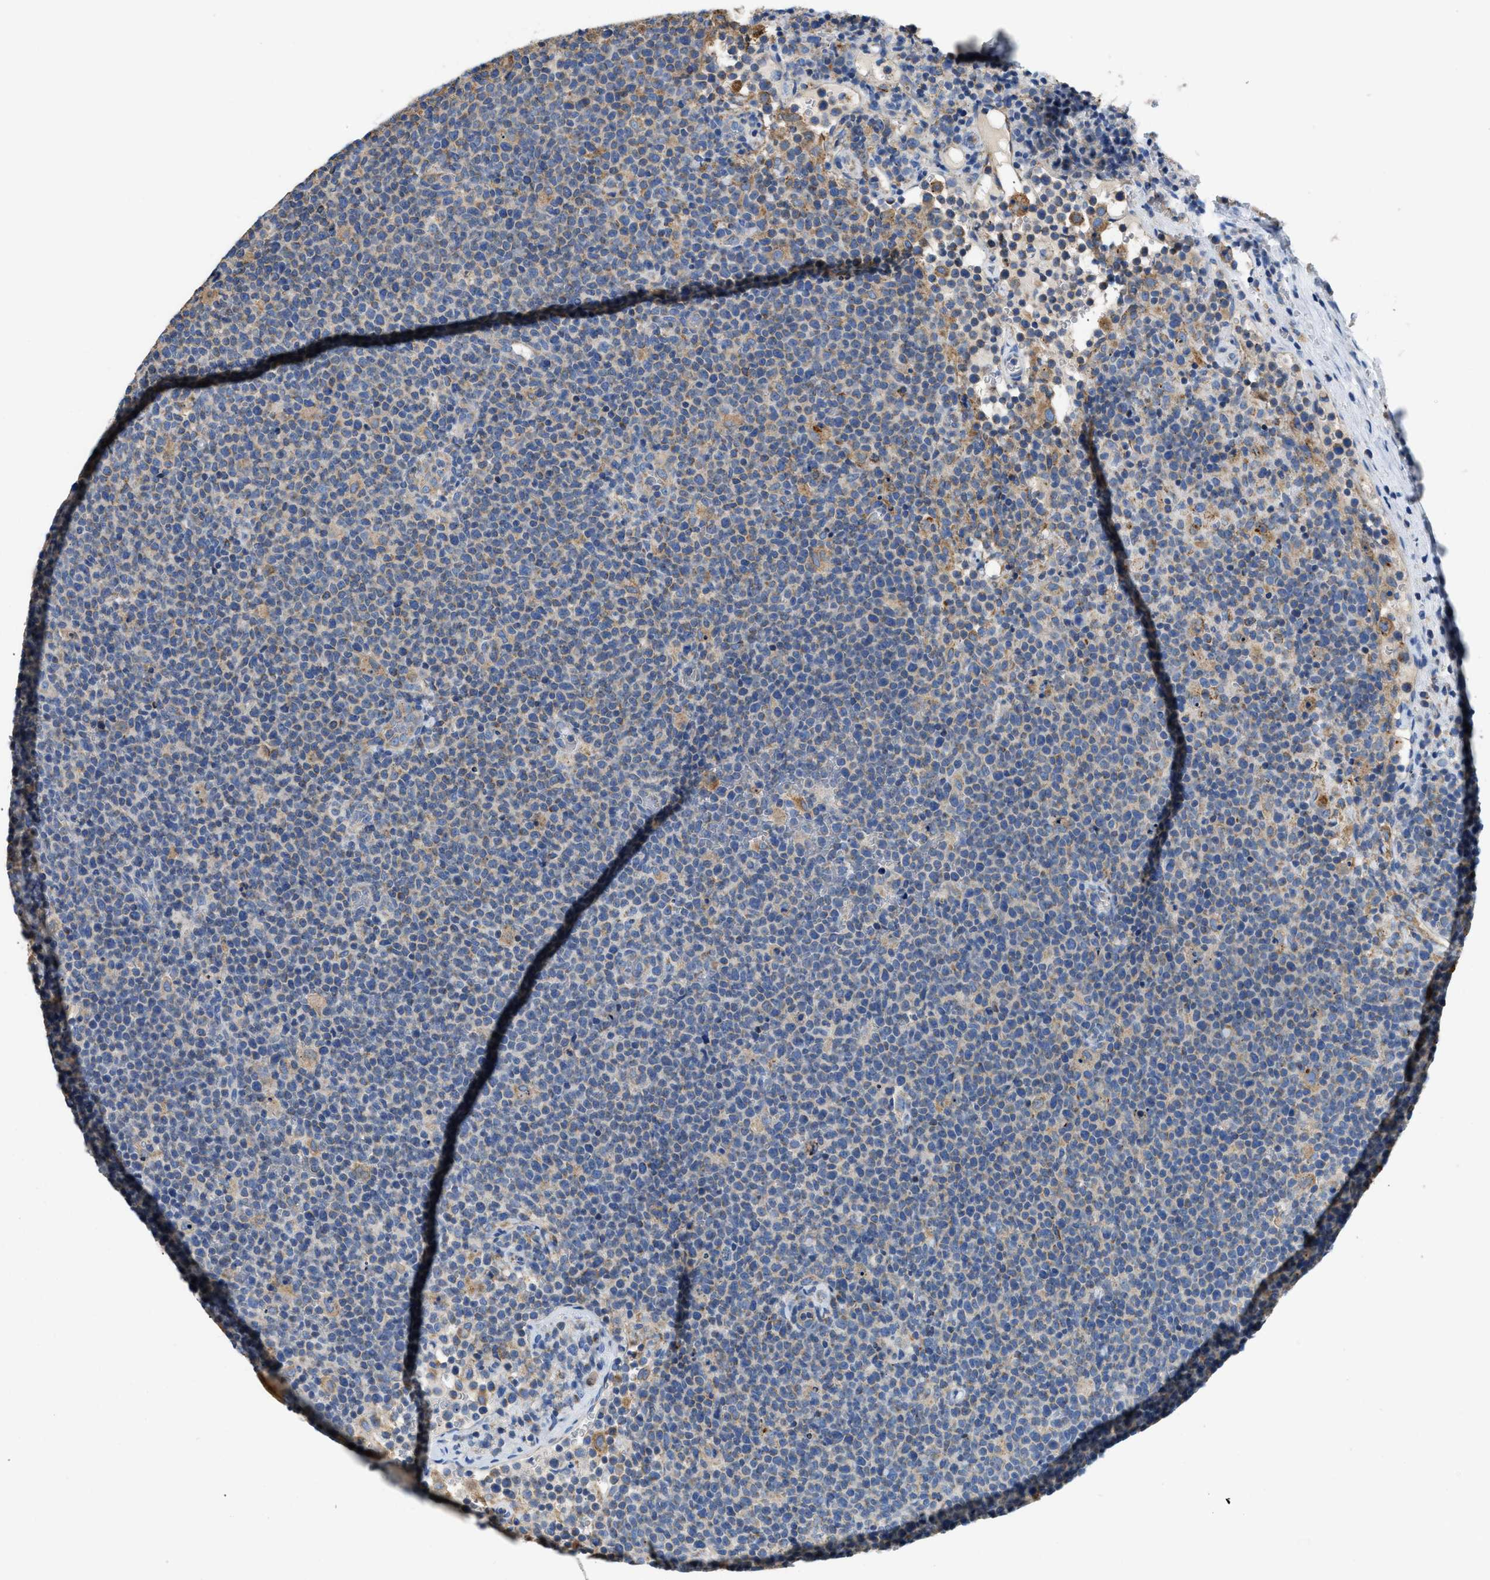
{"staining": {"intensity": "moderate", "quantity": "<25%", "location": "cytoplasmic/membranous"}, "tissue": "lymphoma", "cell_type": "Tumor cells", "image_type": "cancer", "snomed": [{"axis": "morphology", "description": "Malignant lymphoma, non-Hodgkin's type, High grade"}, {"axis": "topography", "description": "Lymph node"}], "caption": "Tumor cells display moderate cytoplasmic/membranous expression in approximately <25% of cells in lymphoma. The staining is performed using DAB (3,3'-diaminobenzidine) brown chromogen to label protein expression. The nuclei are counter-stained blue using hematoxylin.", "gene": "SLC25A13", "patient": {"sex": "male", "age": 61}}